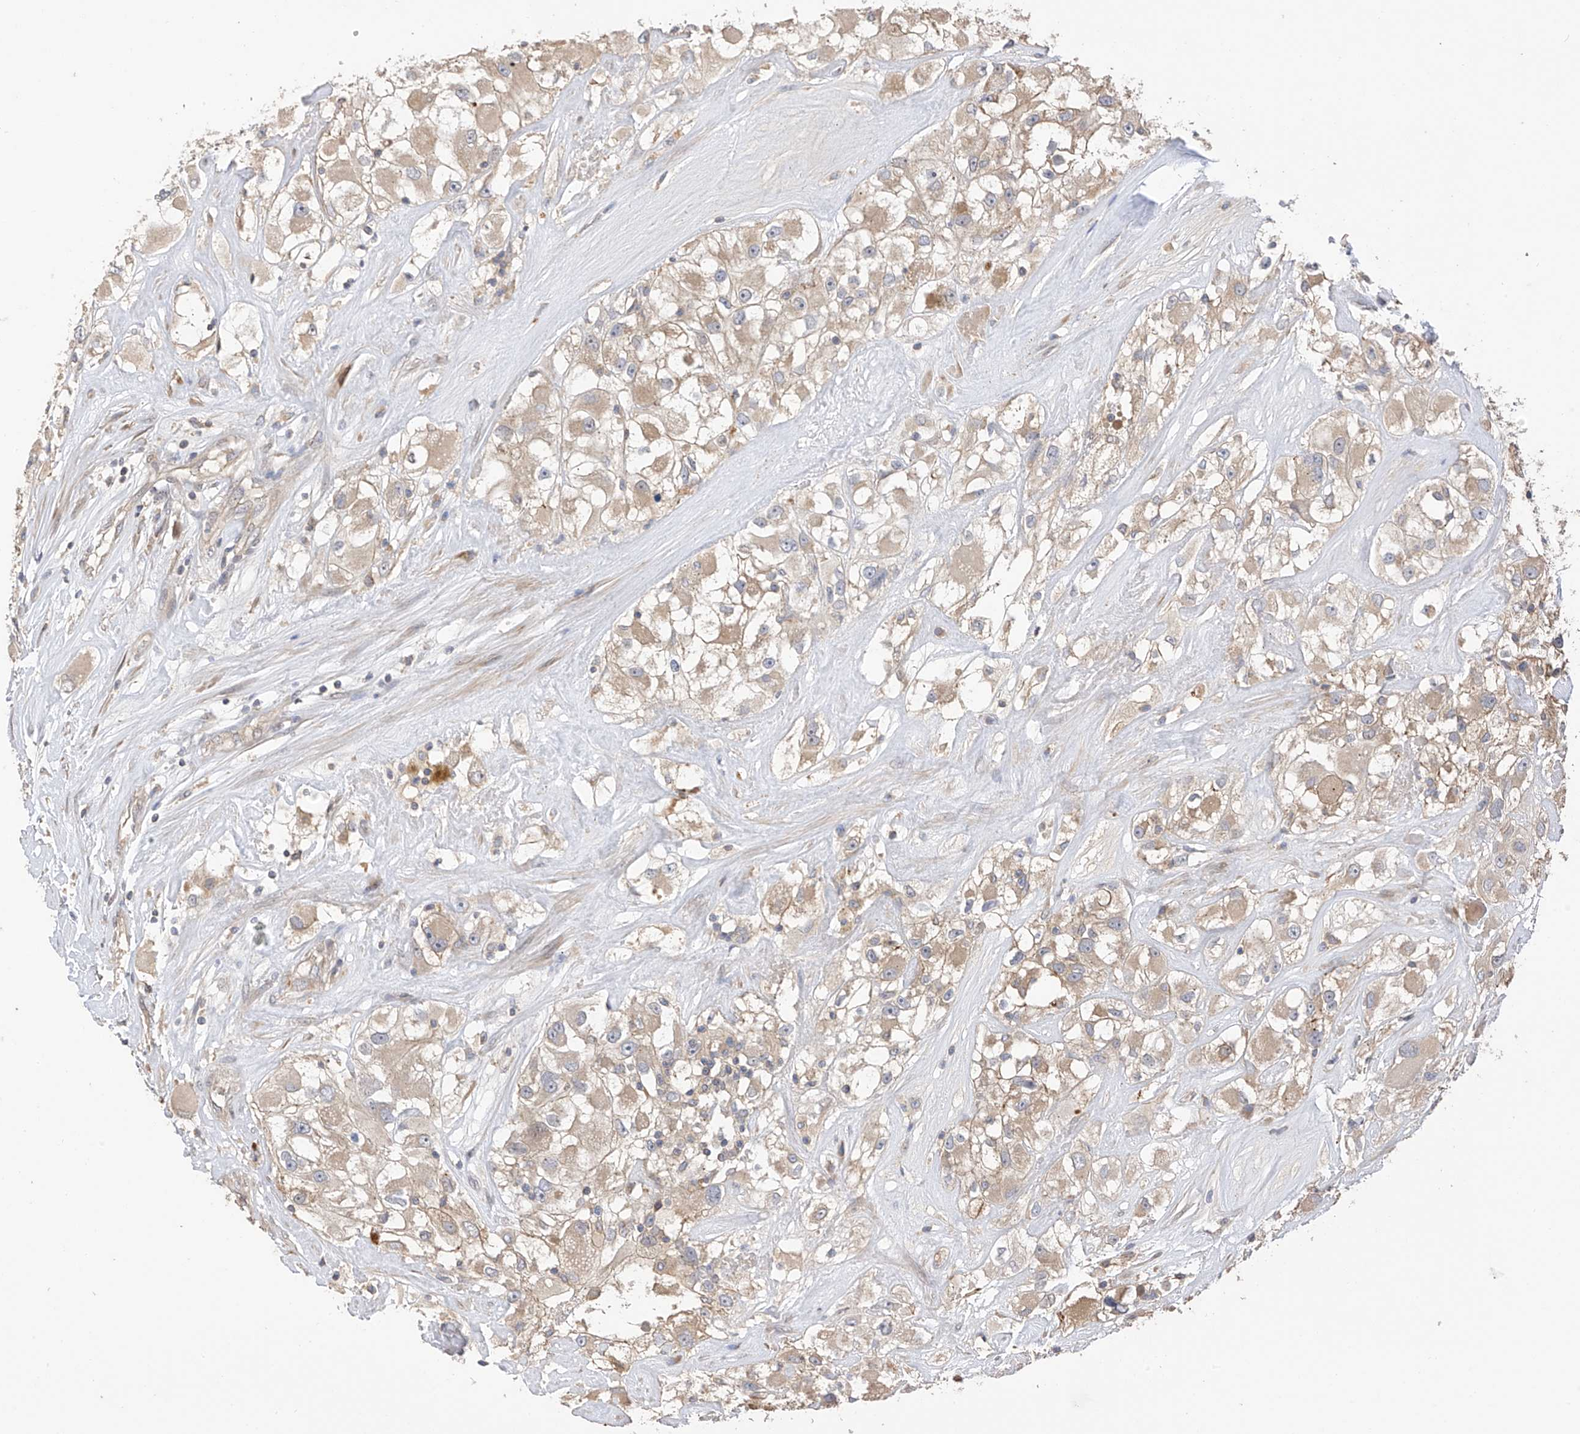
{"staining": {"intensity": "weak", "quantity": "25%-75%", "location": "cytoplasmic/membranous"}, "tissue": "renal cancer", "cell_type": "Tumor cells", "image_type": "cancer", "snomed": [{"axis": "morphology", "description": "Adenocarcinoma, NOS"}, {"axis": "topography", "description": "Kidney"}], "caption": "Immunohistochemistry photomicrograph of neoplastic tissue: human renal adenocarcinoma stained using IHC displays low levels of weak protein expression localized specifically in the cytoplasmic/membranous of tumor cells, appearing as a cytoplasmic/membranous brown color.", "gene": "REC8", "patient": {"sex": "female", "age": 52}}